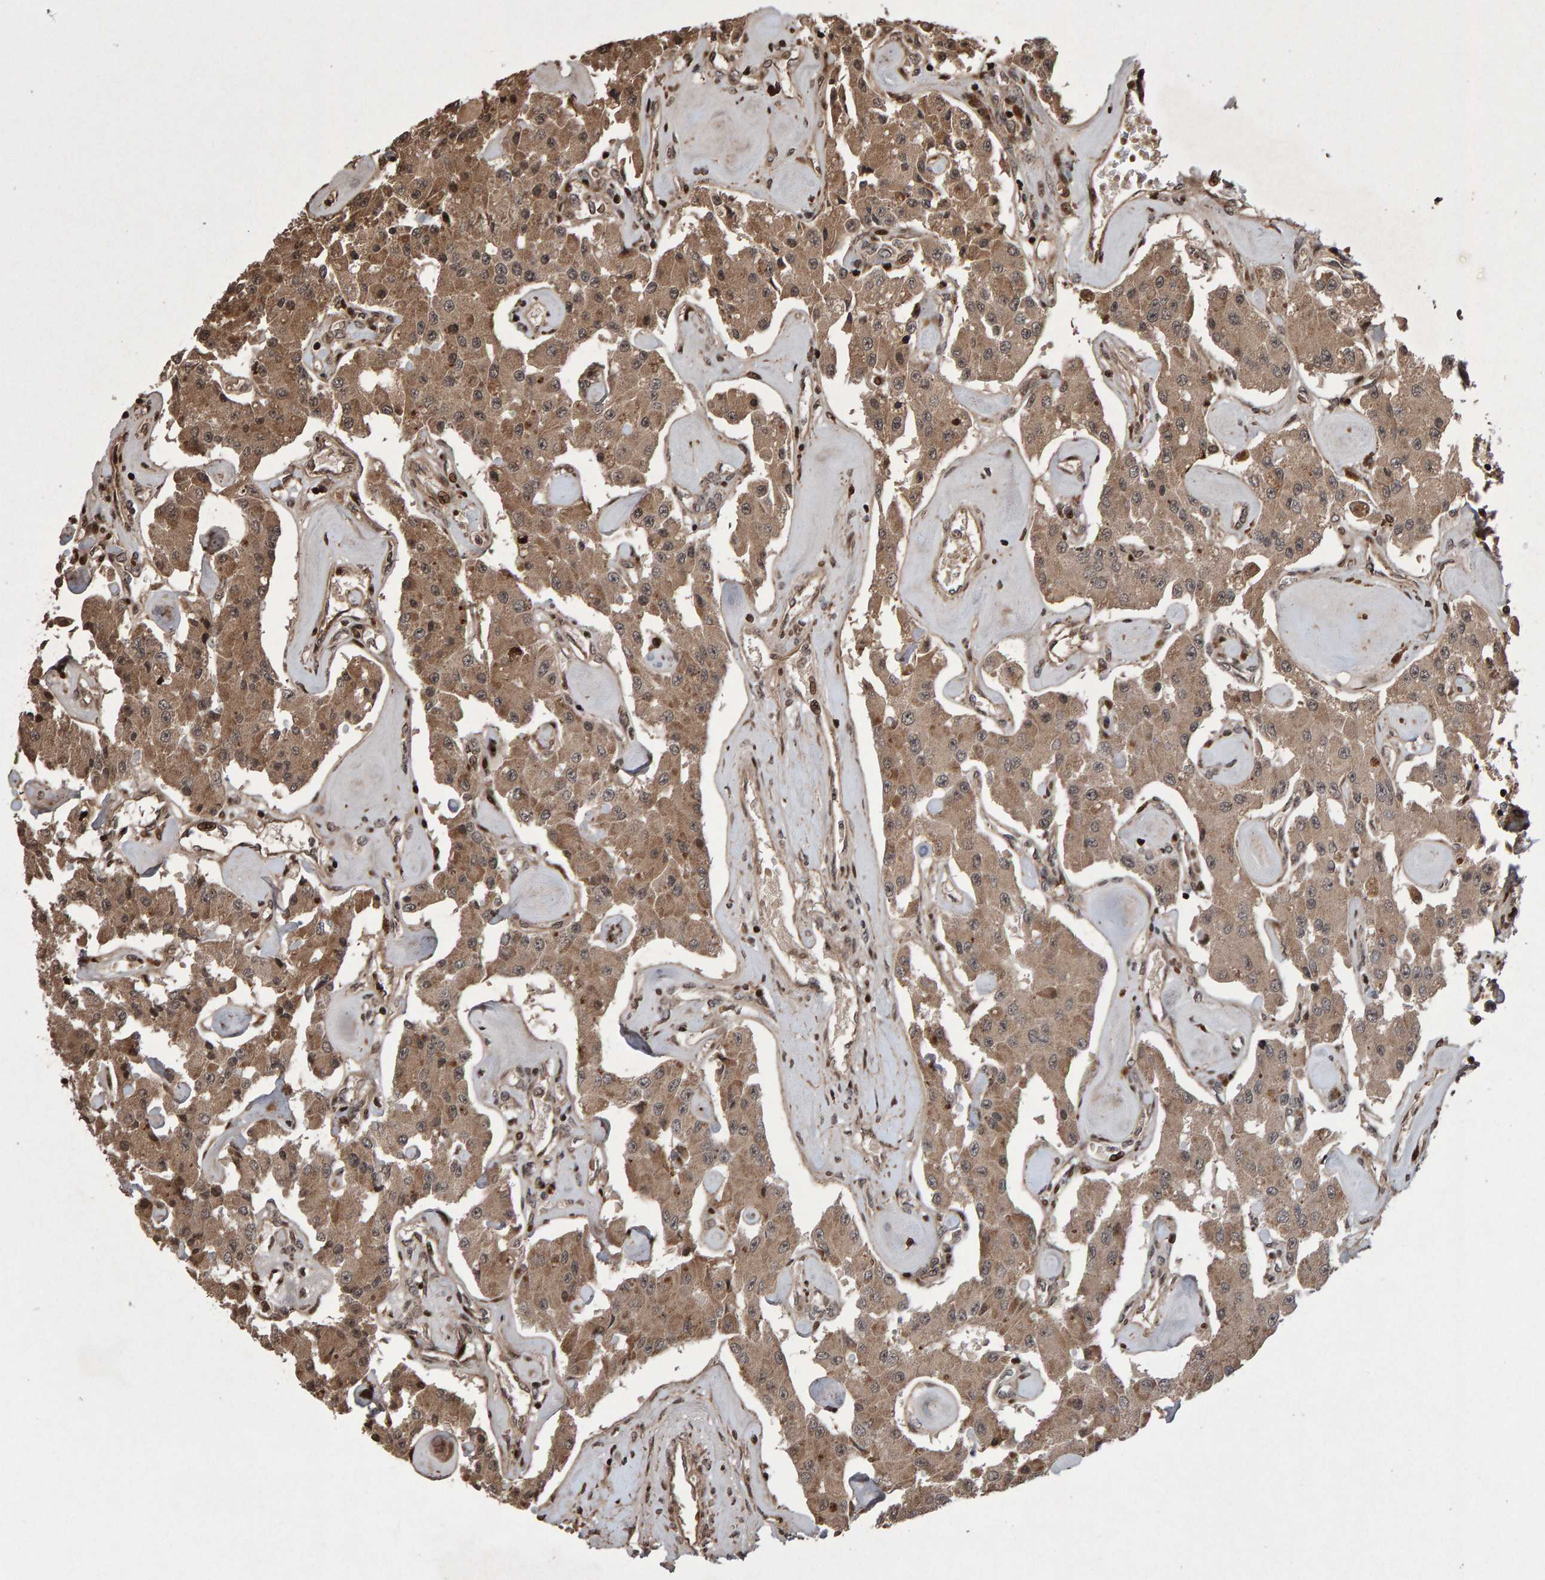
{"staining": {"intensity": "moderate", "quantity": ">75%", "location": "cytoplasmic/membranous"}, "tissue": "carcinoid", "cell_type": "Tumor cells", "image_type": "cancer", "snomed": [{"axis": "morphology", "description": "Carcinoid, malignant, NOS"}, {"axis": "topography", "description": "Pancreas"}], "caption": "This histopathology image exhibits carcinoid stained with IHC to label a protein in brown. The cytoplasmic/membranous of tumor cells show moderate positivity for the protein. Nuclei are counter-stained blue.", "gene": "PECR", "patient": {"sex": "male", "age": 41}}